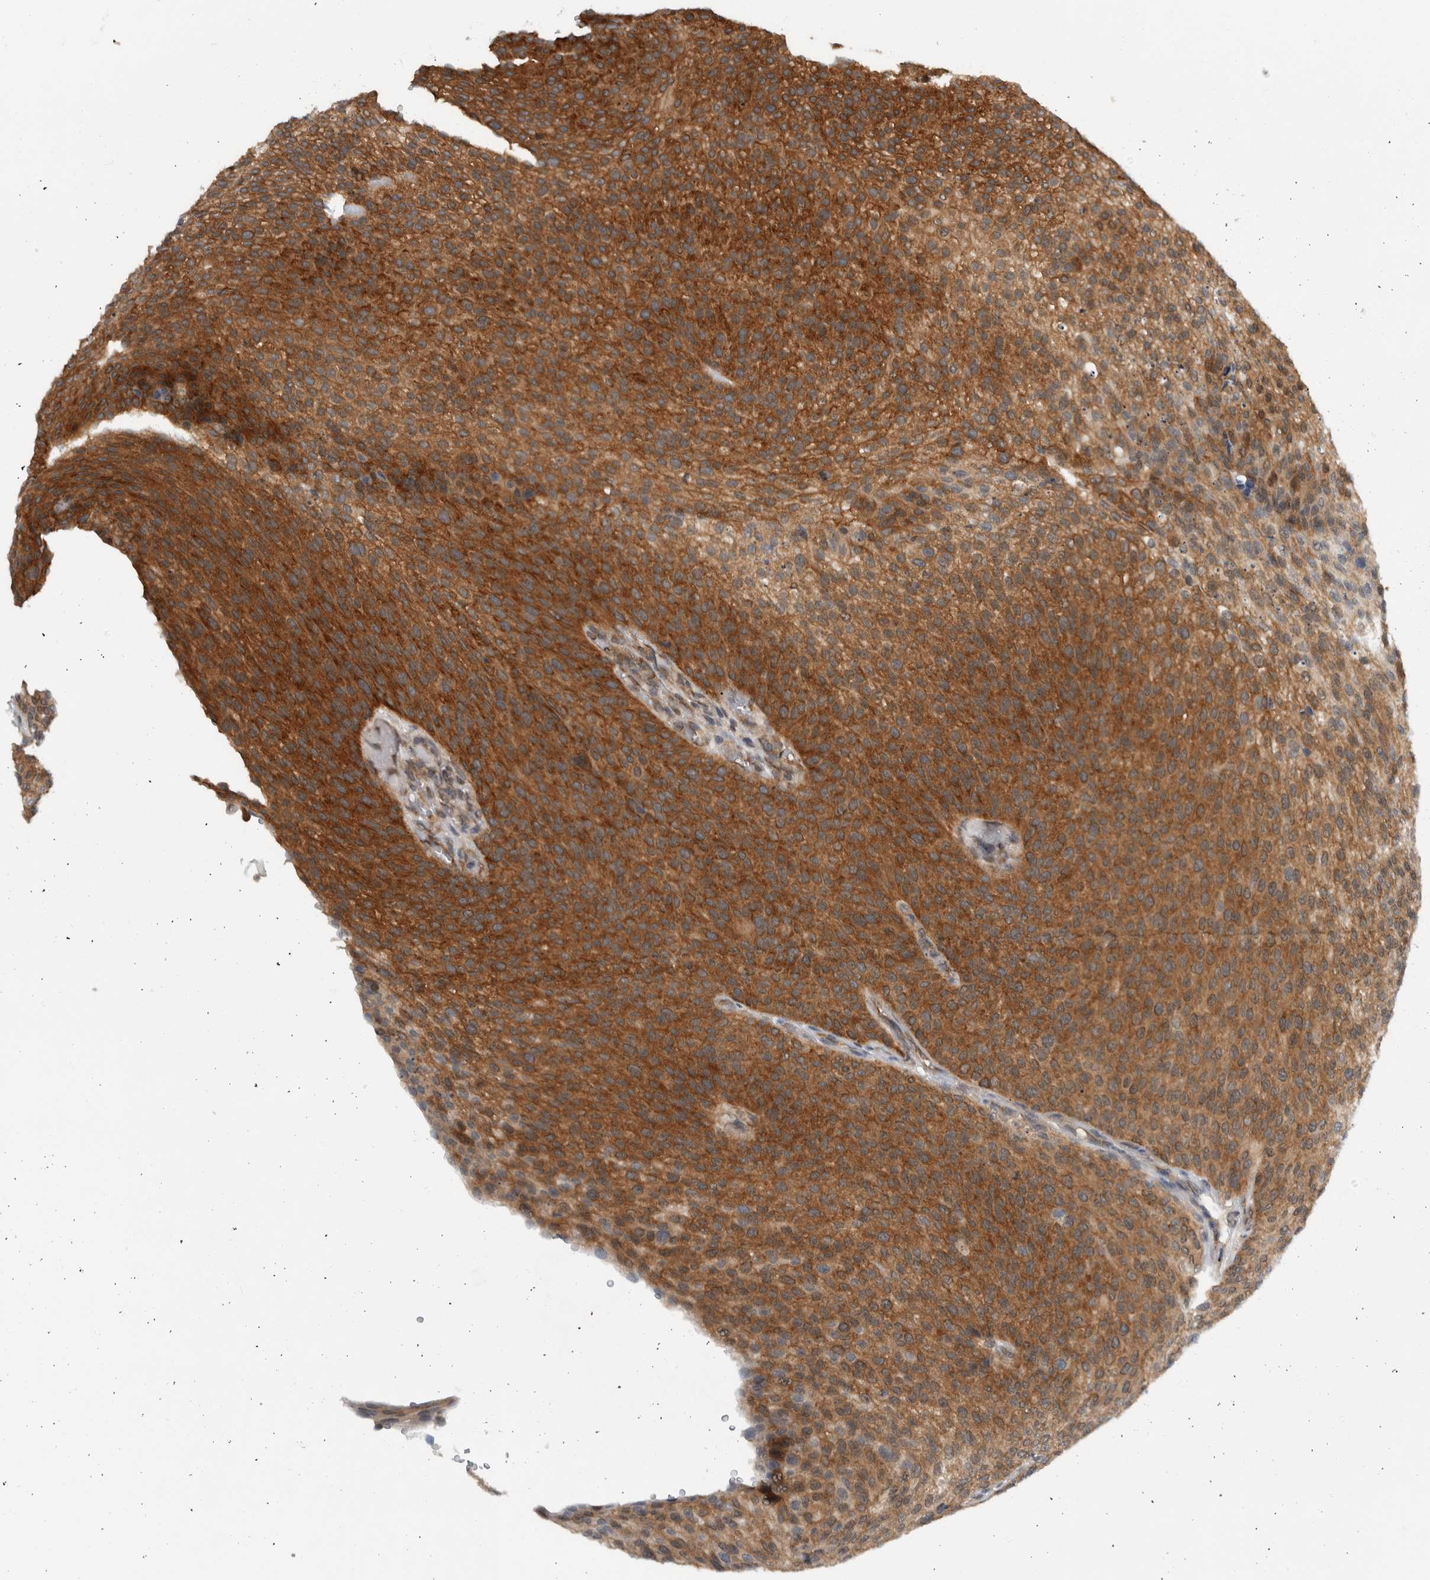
{"staining": {"intensity": "strong", "quantity": ">75%", "location": "cytoplasmic/membranous"}, "tissue": "urothelial cancer", "cell_type": "Tumor cells", "image_type": "cancer", "snomed": [{"axis": "morphology", "description": "Urothelial carcinoma, Low grade"}, {"axis": "topography", "description": "Smooth muscle"}, {"axis": "topography", "description": "Urinary bladder"}], "caption": "Protein analysis of urothelial carcinoma (low-grade) tissue displays strong cytoplasmic/membranous staining in approximately >75% of tumor cells. (IHC, brightfield microscopy, high magnification).", "gene": "CCDC43", "patient": {"sex": "male", "age": 60}}